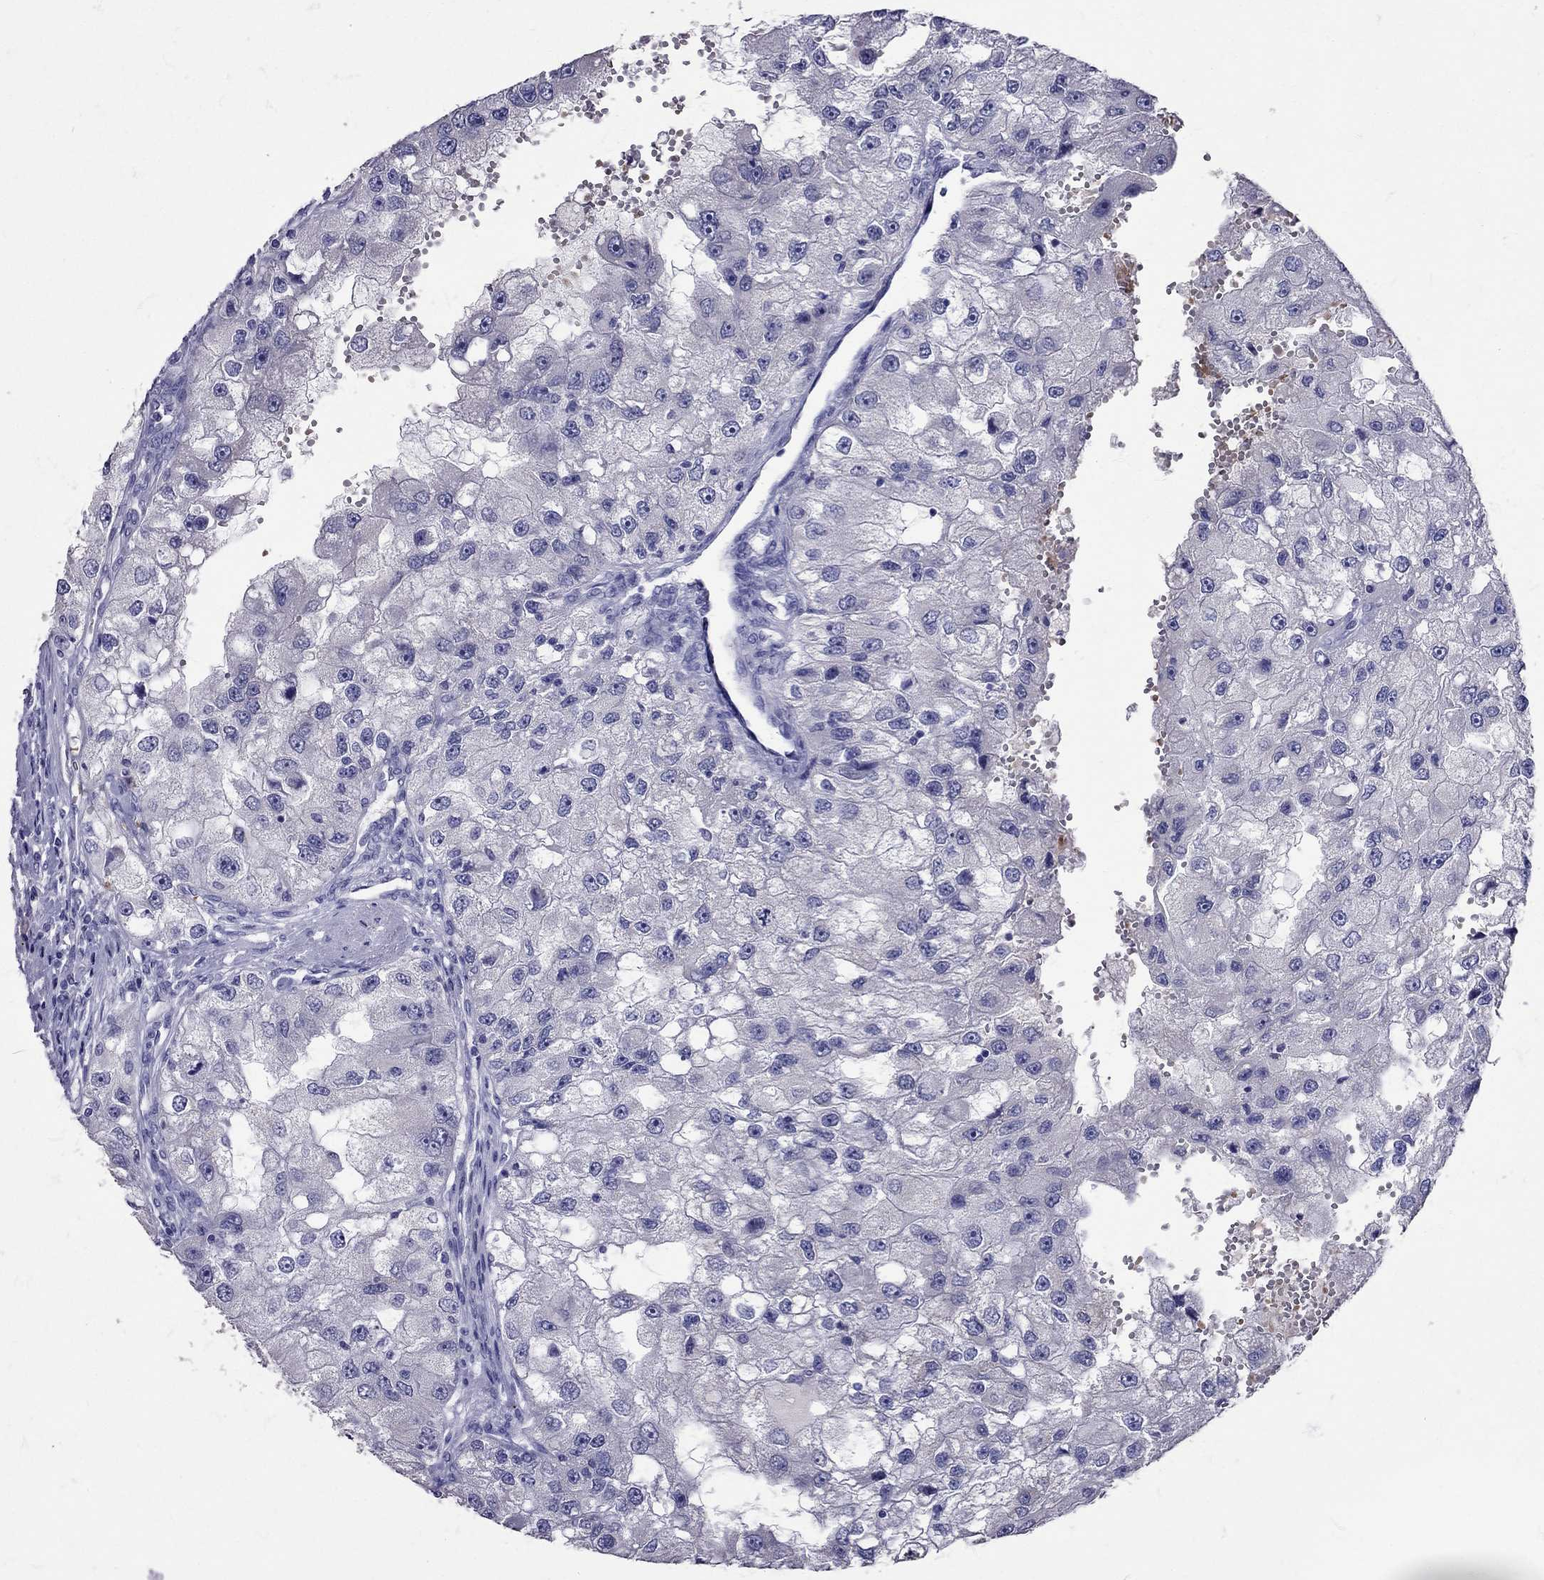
{"staining": {"intensity": "negative", "quantity": "none", "location": "none"}, "tissue": "renal cancer", "cell_type": "Tumor cells", "image_type": "cancer", "snomed": [{"axis": "morphology", "description": "Adenocarcinoma, NOS"}, {"axis": "topography", "description": "Kidney"}], "caption": "Tumor cells show no significant protein expression in renal cancer.", "gene": "TBR1", "patient": {"sex": "male", "age": 63}}